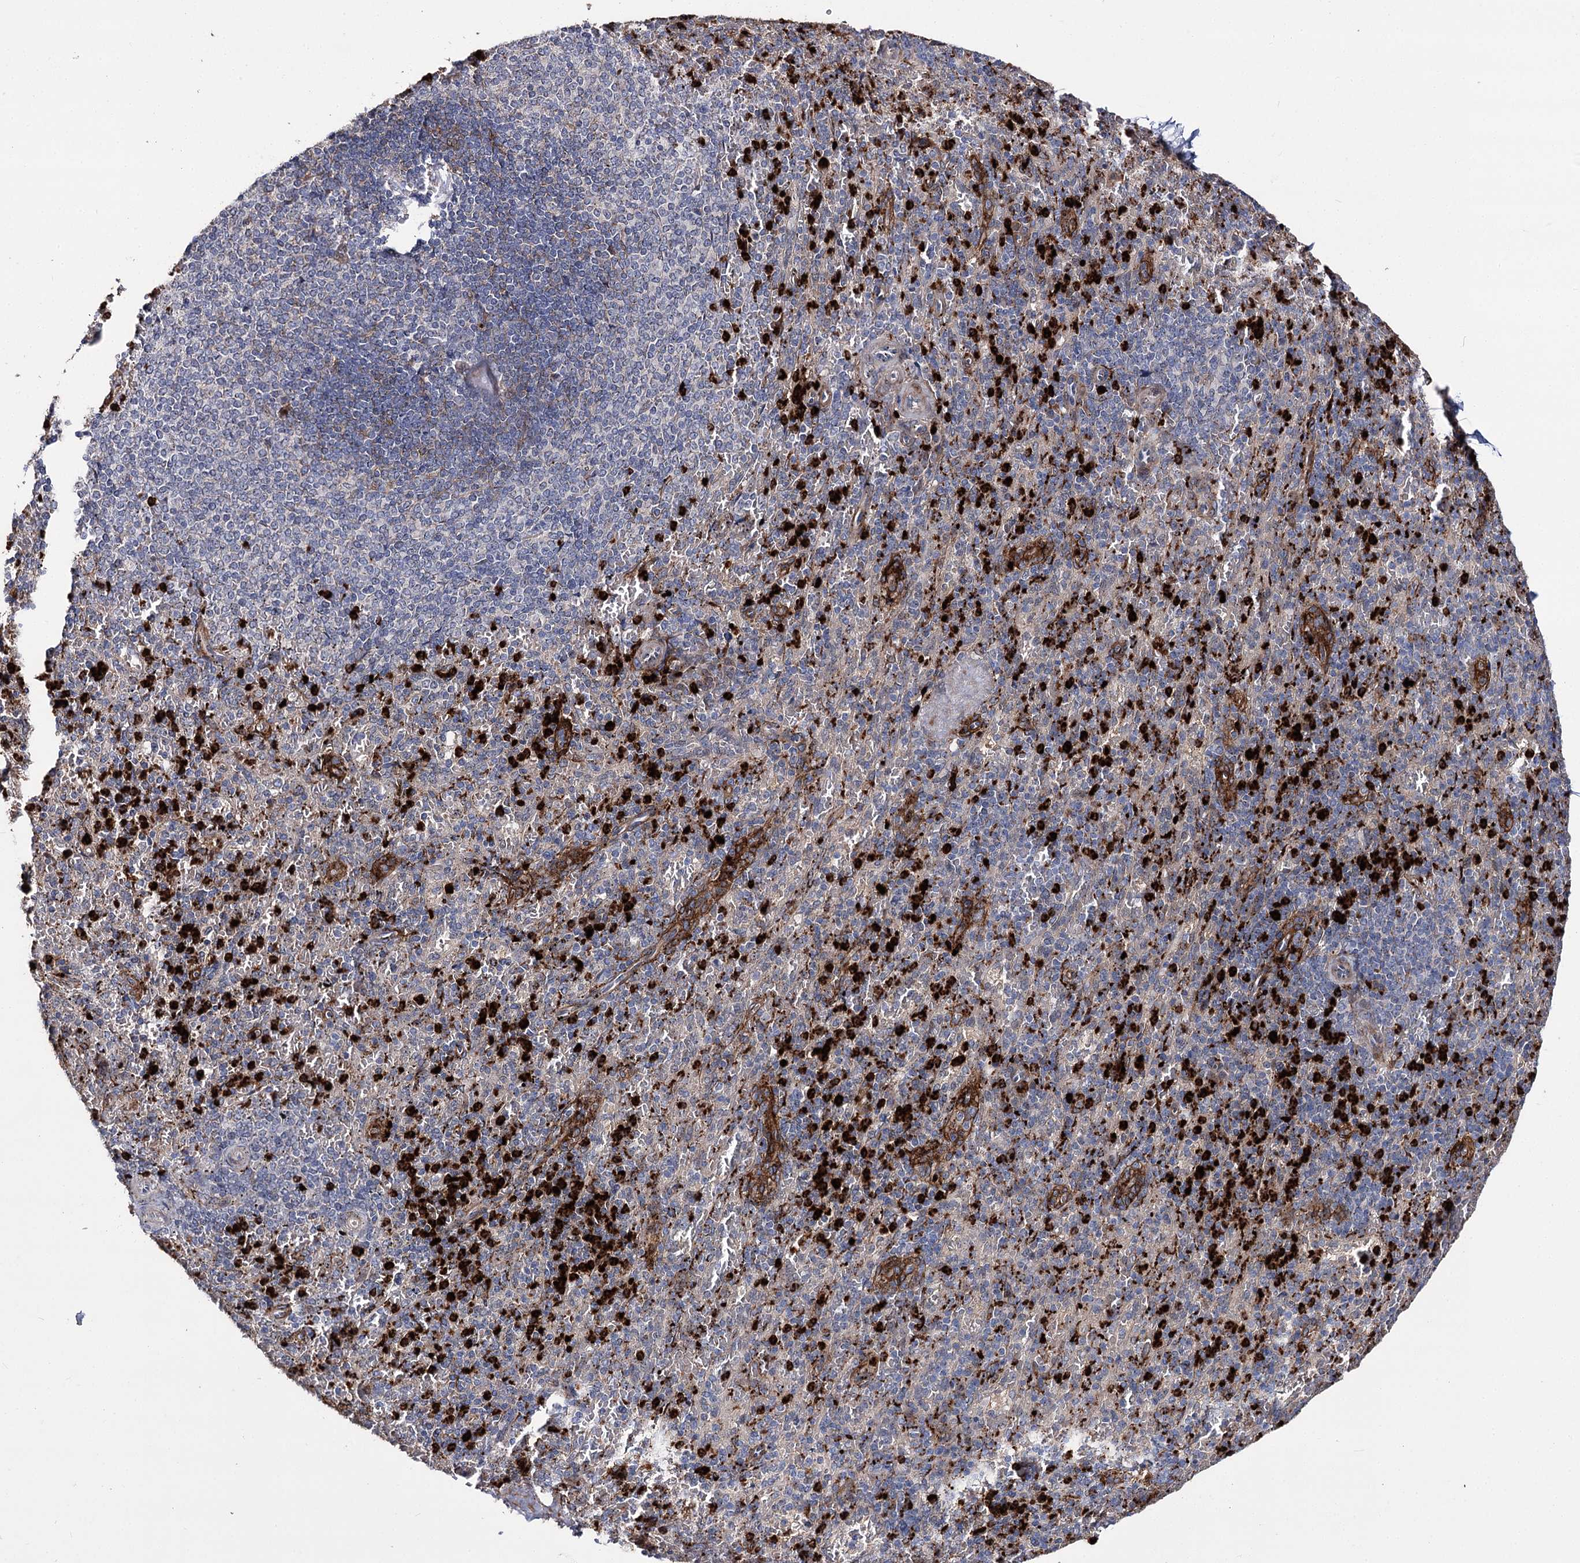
{"staining": {"intensity": "strong", "quantity": "<25%", "location": "cytoplasmic/membranous"}, "tissue": "spleen", "cell_type": "Cells in red pulp", "image_type": "normal", "snomed": [{"axis": "morphology", "description": "Normal tissue, NOS"}, {"axis": "topography", "description": "Spleen"}], "caption": "This histopathology image displays immunohistochemistry (IHC) staining of benign human spleen, with medium strong cytoplasmic/membranous expression in approximately <25% of cells in red pulp.", "gene": "MINDY3", "patient": {"sex": "male", "age": 82}}